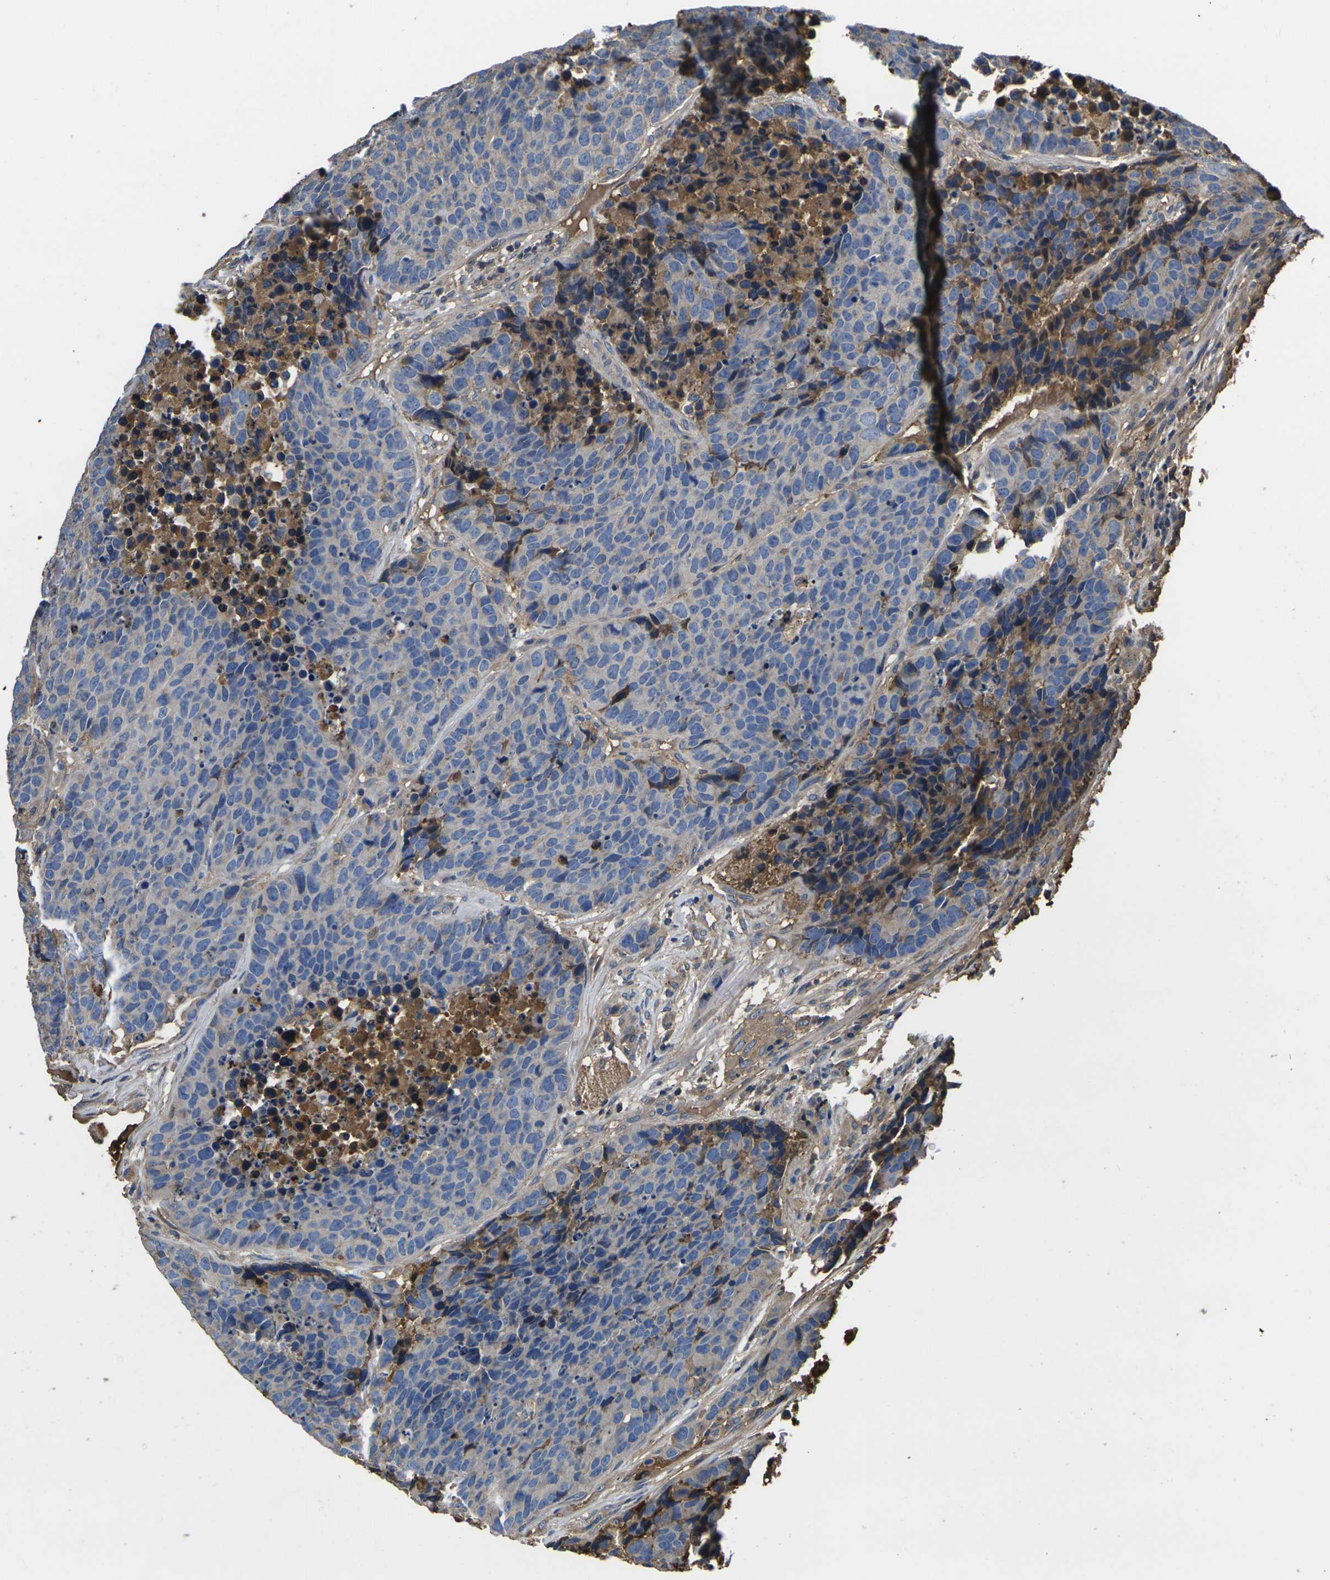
{"staining": {"intensity": "negative", "quantity": "none", "location": "none"}, "tissue": "carcinoid", "cell_type": "Tumor cells", "image_type": "cancer", "snomed": [{"axis": "morphology", "description": "Carcinoid, malignant, NOS"}, {"axis": "topography", "description": "Lung"}], "caption": "IHC photomicrograph of human carcinoid stained for a protein (brown), which reveals no positivity in tumor cells. Nuclei are stained in blue.", "gene": "HSPG2", "patient": {"sex": "male", "age": 60}}